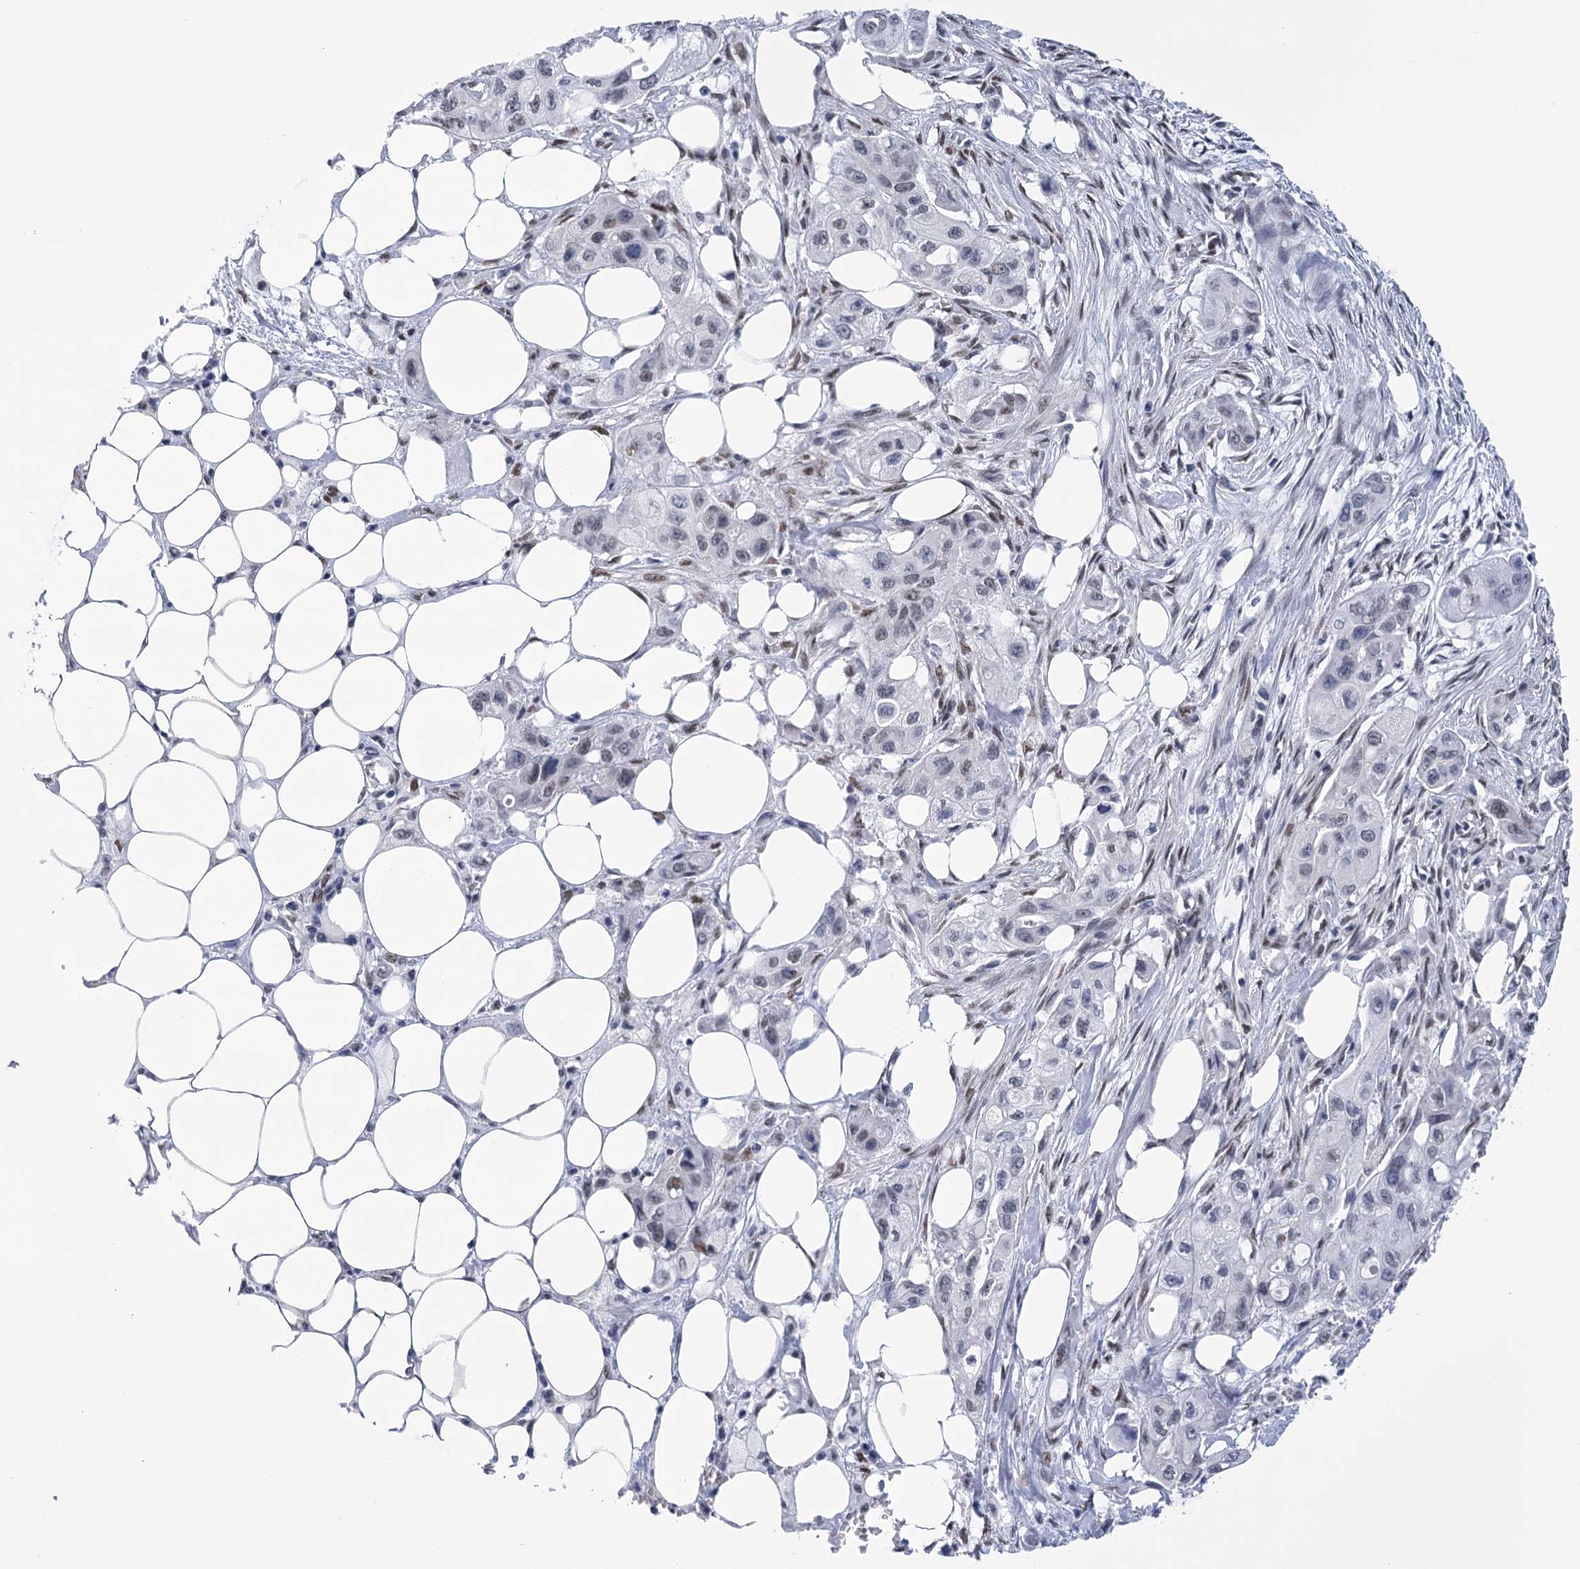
{"staining": {"intensity": "negative", "quantity": "none", "location": "none"}, "tissue": "pancreatic cancer", "cell_type": "Tumor cells", "image_type": "cancer", "snomed": [{"axis": "morphology", "description": "Adenocarcinoma, NOS"}, {"axis": "topography", "description": "Pancreas"}], "caption": "This is an IHC image of pancreatic cancer (adenocarcinoma). There is no staining in tumor cells.", "gene": "HNRNPA0", "patient": {"sex": "male", "age": 75}}